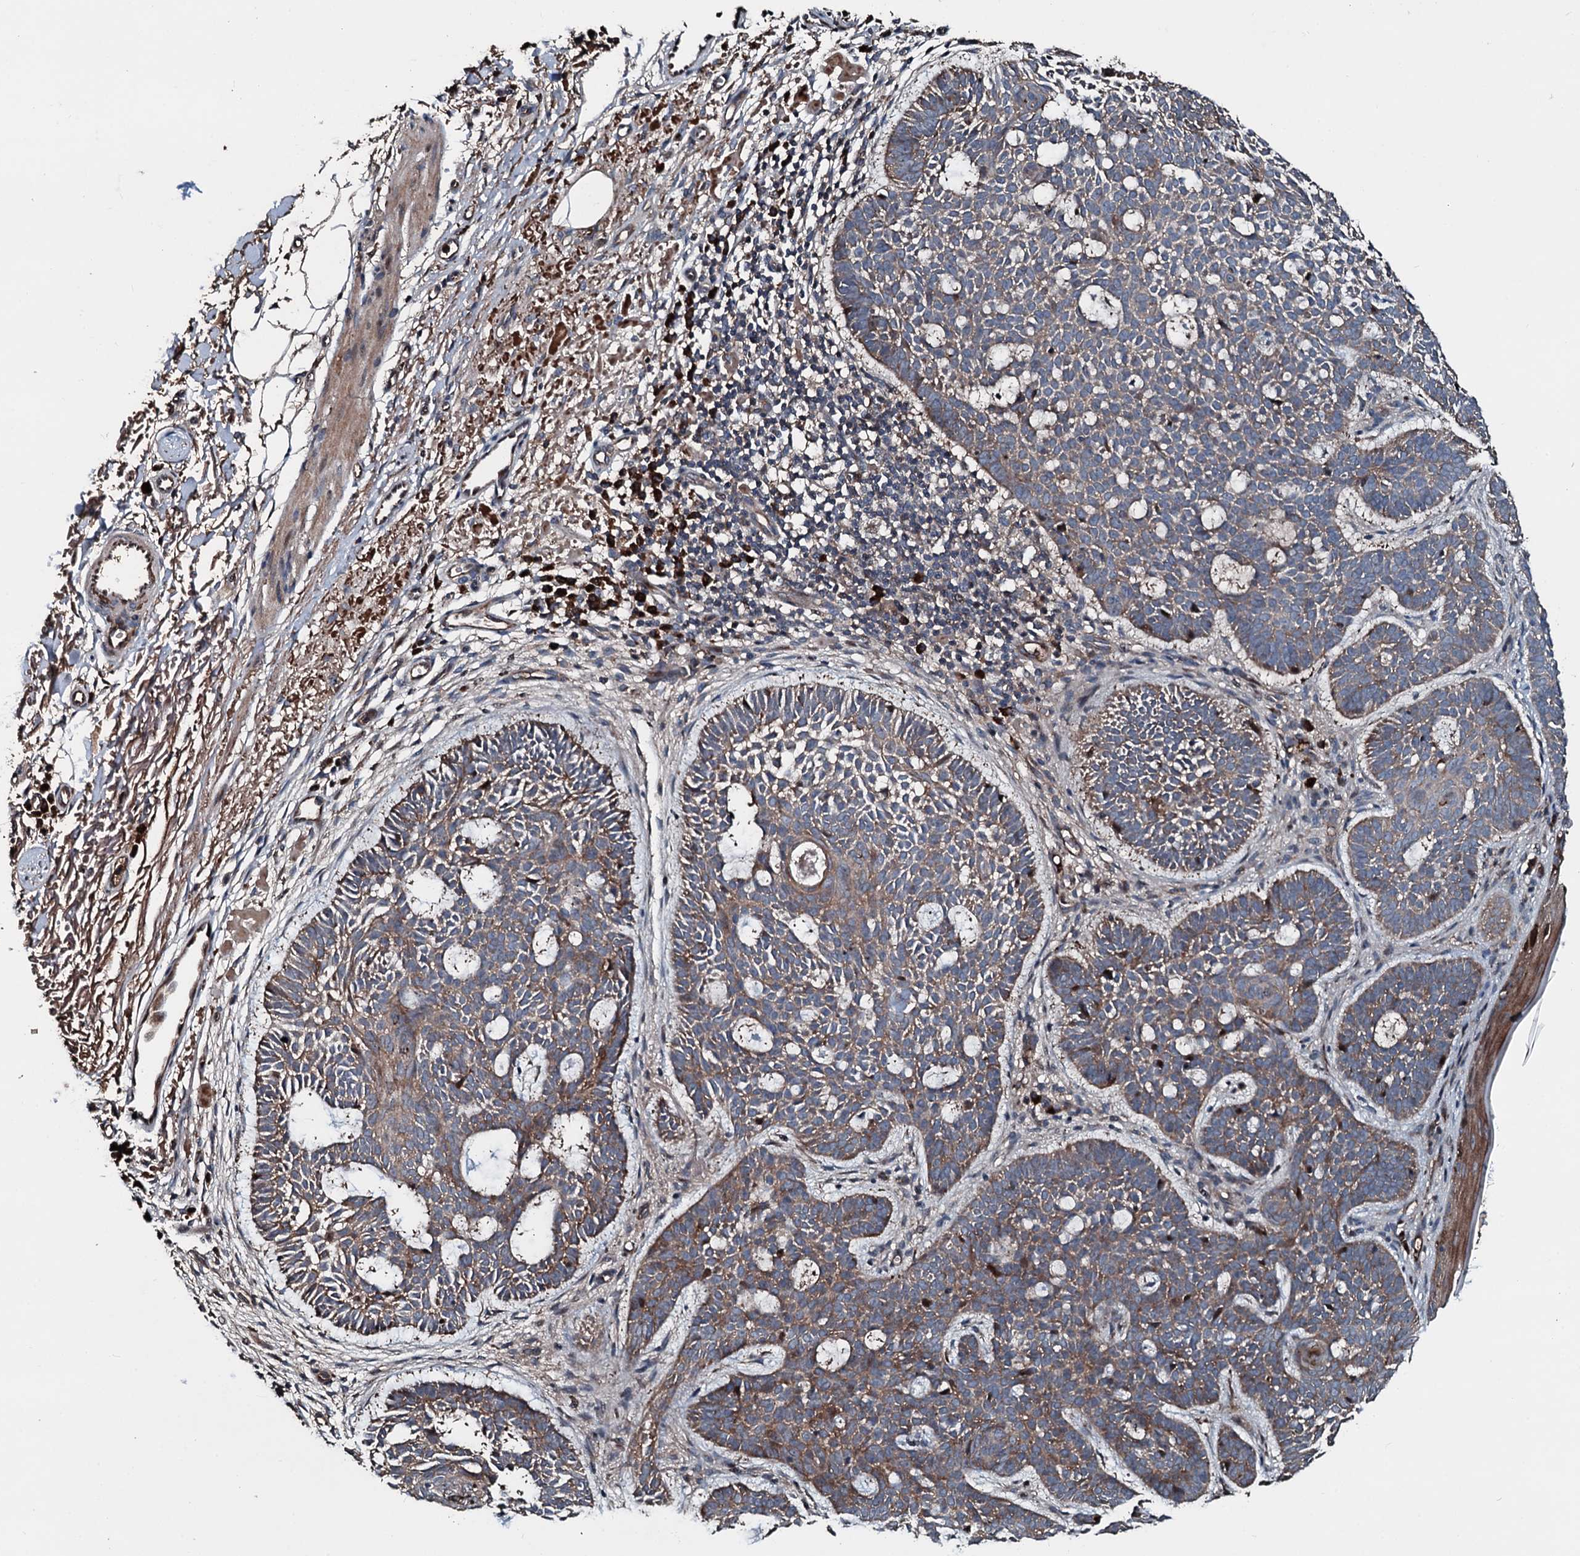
{"staining": {"intensity": "moderate", "quantity": "25%-75%", "location": "cytoplasmic/membranous"}, "tissue": "skin cancer", "cell_type": "Tumor cells", "image_type": "cancer", "snomed": [{"axis": "morphology", "description": "Basal cell carcinoma"}, {"axis": "topography", "description": "Skin"}], "caption": "Immunohistochemical staining of basal cell carcinoma (skin) shows medium levels of moderate cytoplasmic/membranous protein expression in approximately 25%-75% of tumor cells. (Brightfield microscopy of DAB IHC at high magnification).", "gene": "AARS1", "patient": {"sex": "male", "age": 85}}